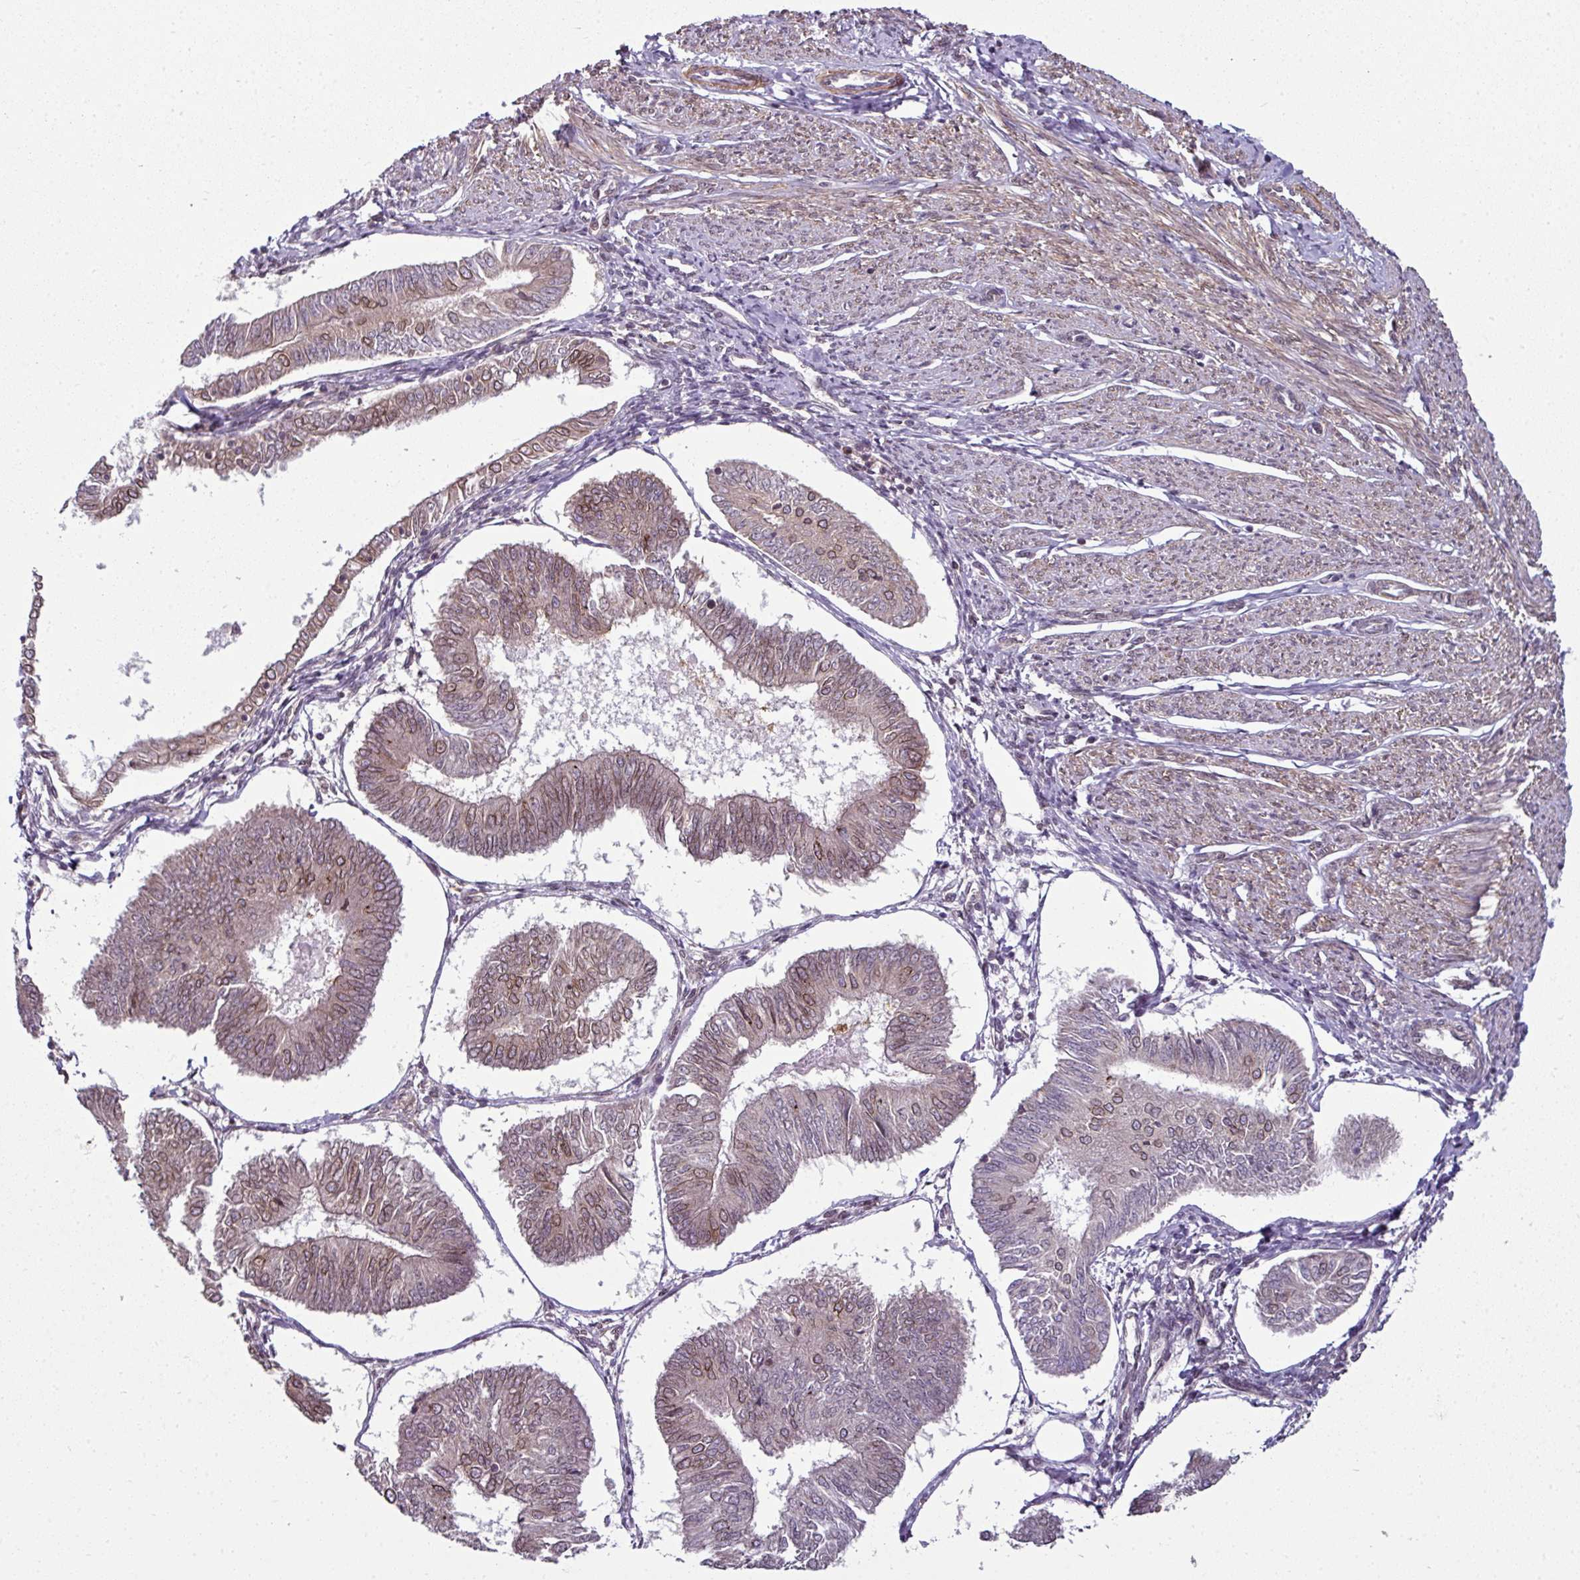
{"staining": {"intensity": "moderate", "quantity": "<25%", "location": "cytoplasmic/membranous,nuclear"}, "tissue": "endometrial cancer", "cell_type": "Tumor cells", "image_type": "cancer", "snomed": [{"axis": "morphology", "description": "Adenocarcinoma, NOS"}, {"axis": "topography", "description": "Endometrium"}], "caption": "A micrograph of human endometrial cancer (adenocarcinoma) stained for a protein shows moderate cytoplasmic/membranous and nuclear brown staining in tumor cells.", "gene": "RANGAP1", "patient": {"sex": "female", "age": 58}}